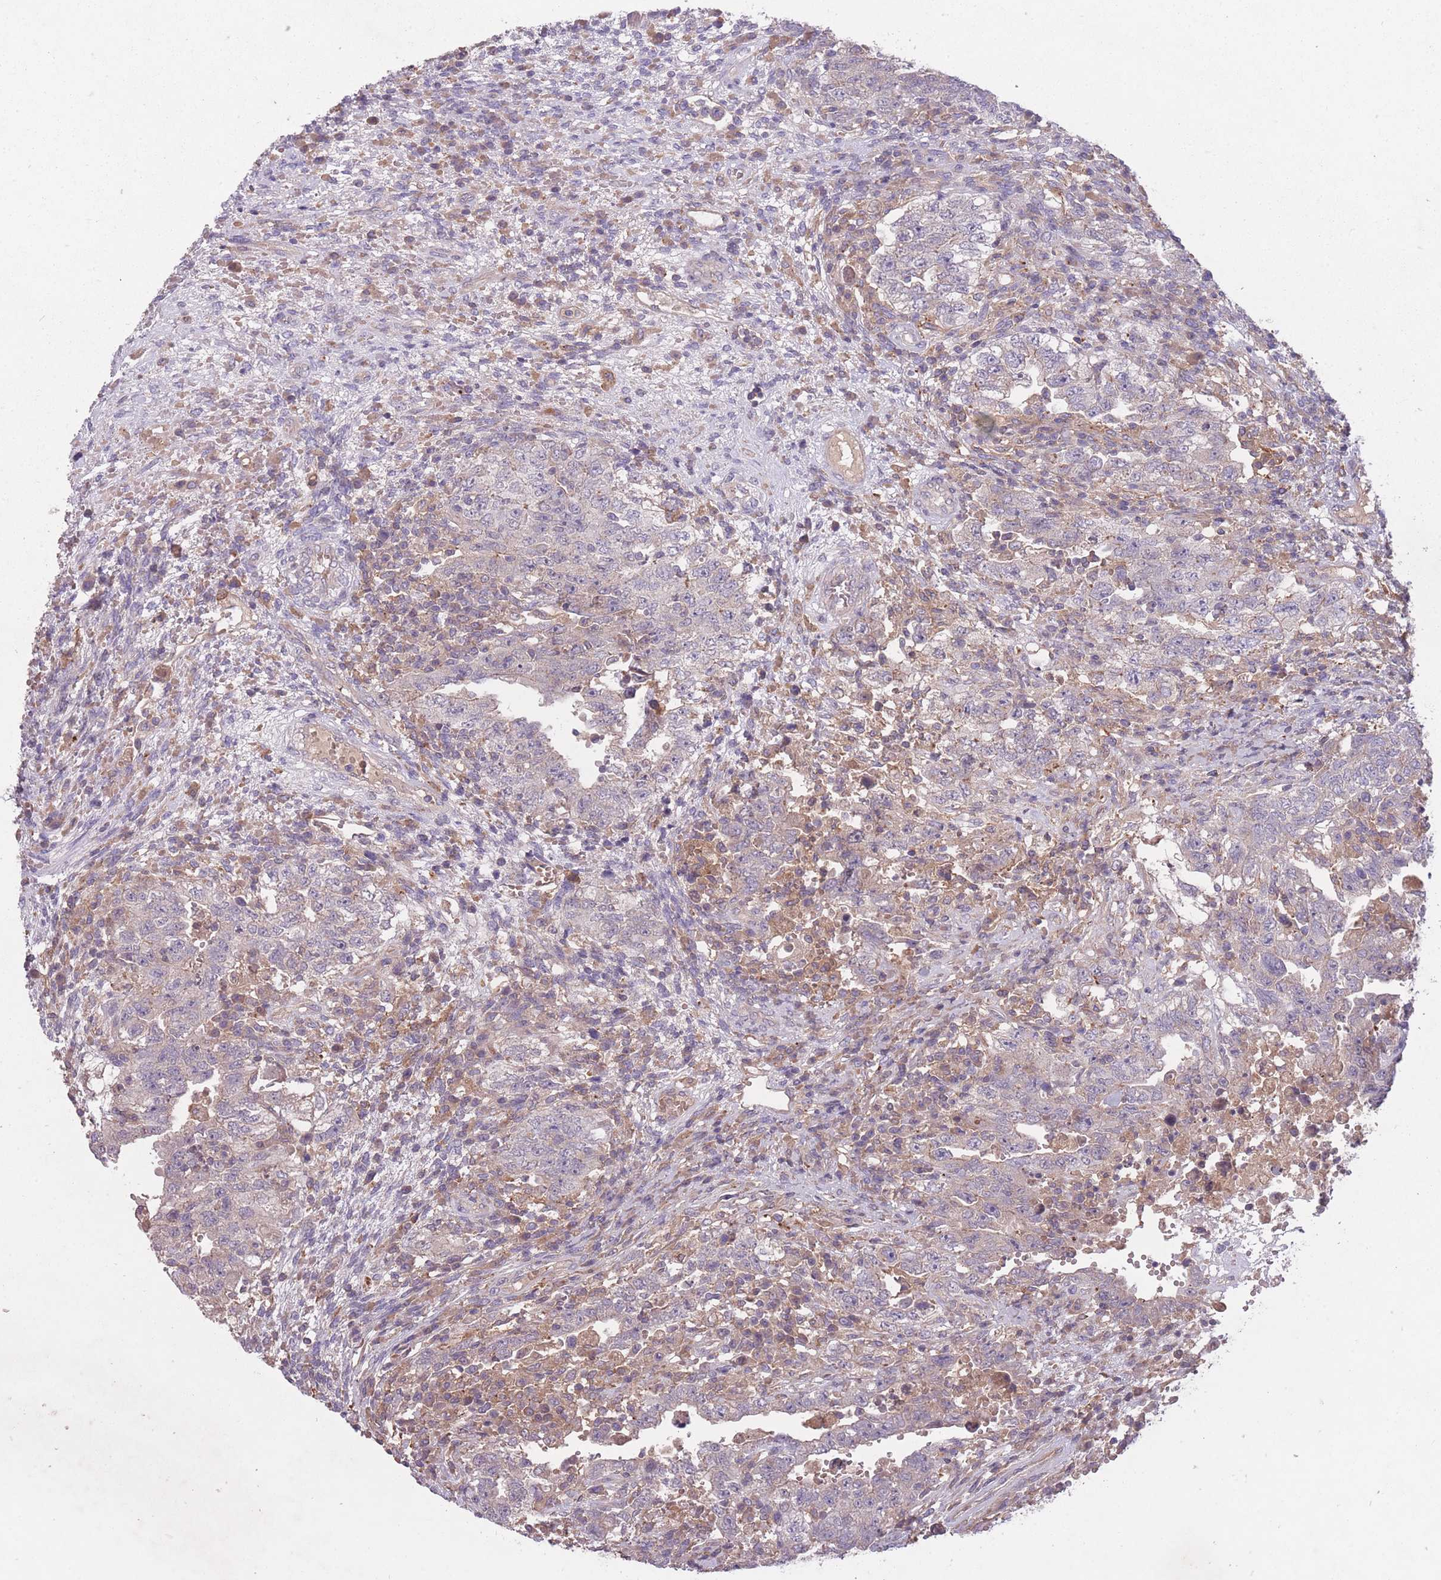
{"staining": {"intensity": "negative", "quantity": "none", "location": "none"}, "tissue": "testis cancer", "cell_type": "Tumor cells", "image_type": "cancer", "snomed": [{"axis": "morphology", "description": "Carcinoma, Embryonal, NOS"}, {"axis": "topography", "description": "Testis"}], "caption": "Immunohistochemical staining of testis cancer (embryonal carcinoma) exhibits no significant staining in tumor cells.", "gene": "OR2V2", "patient": {"sex": "male", "age": 26}}